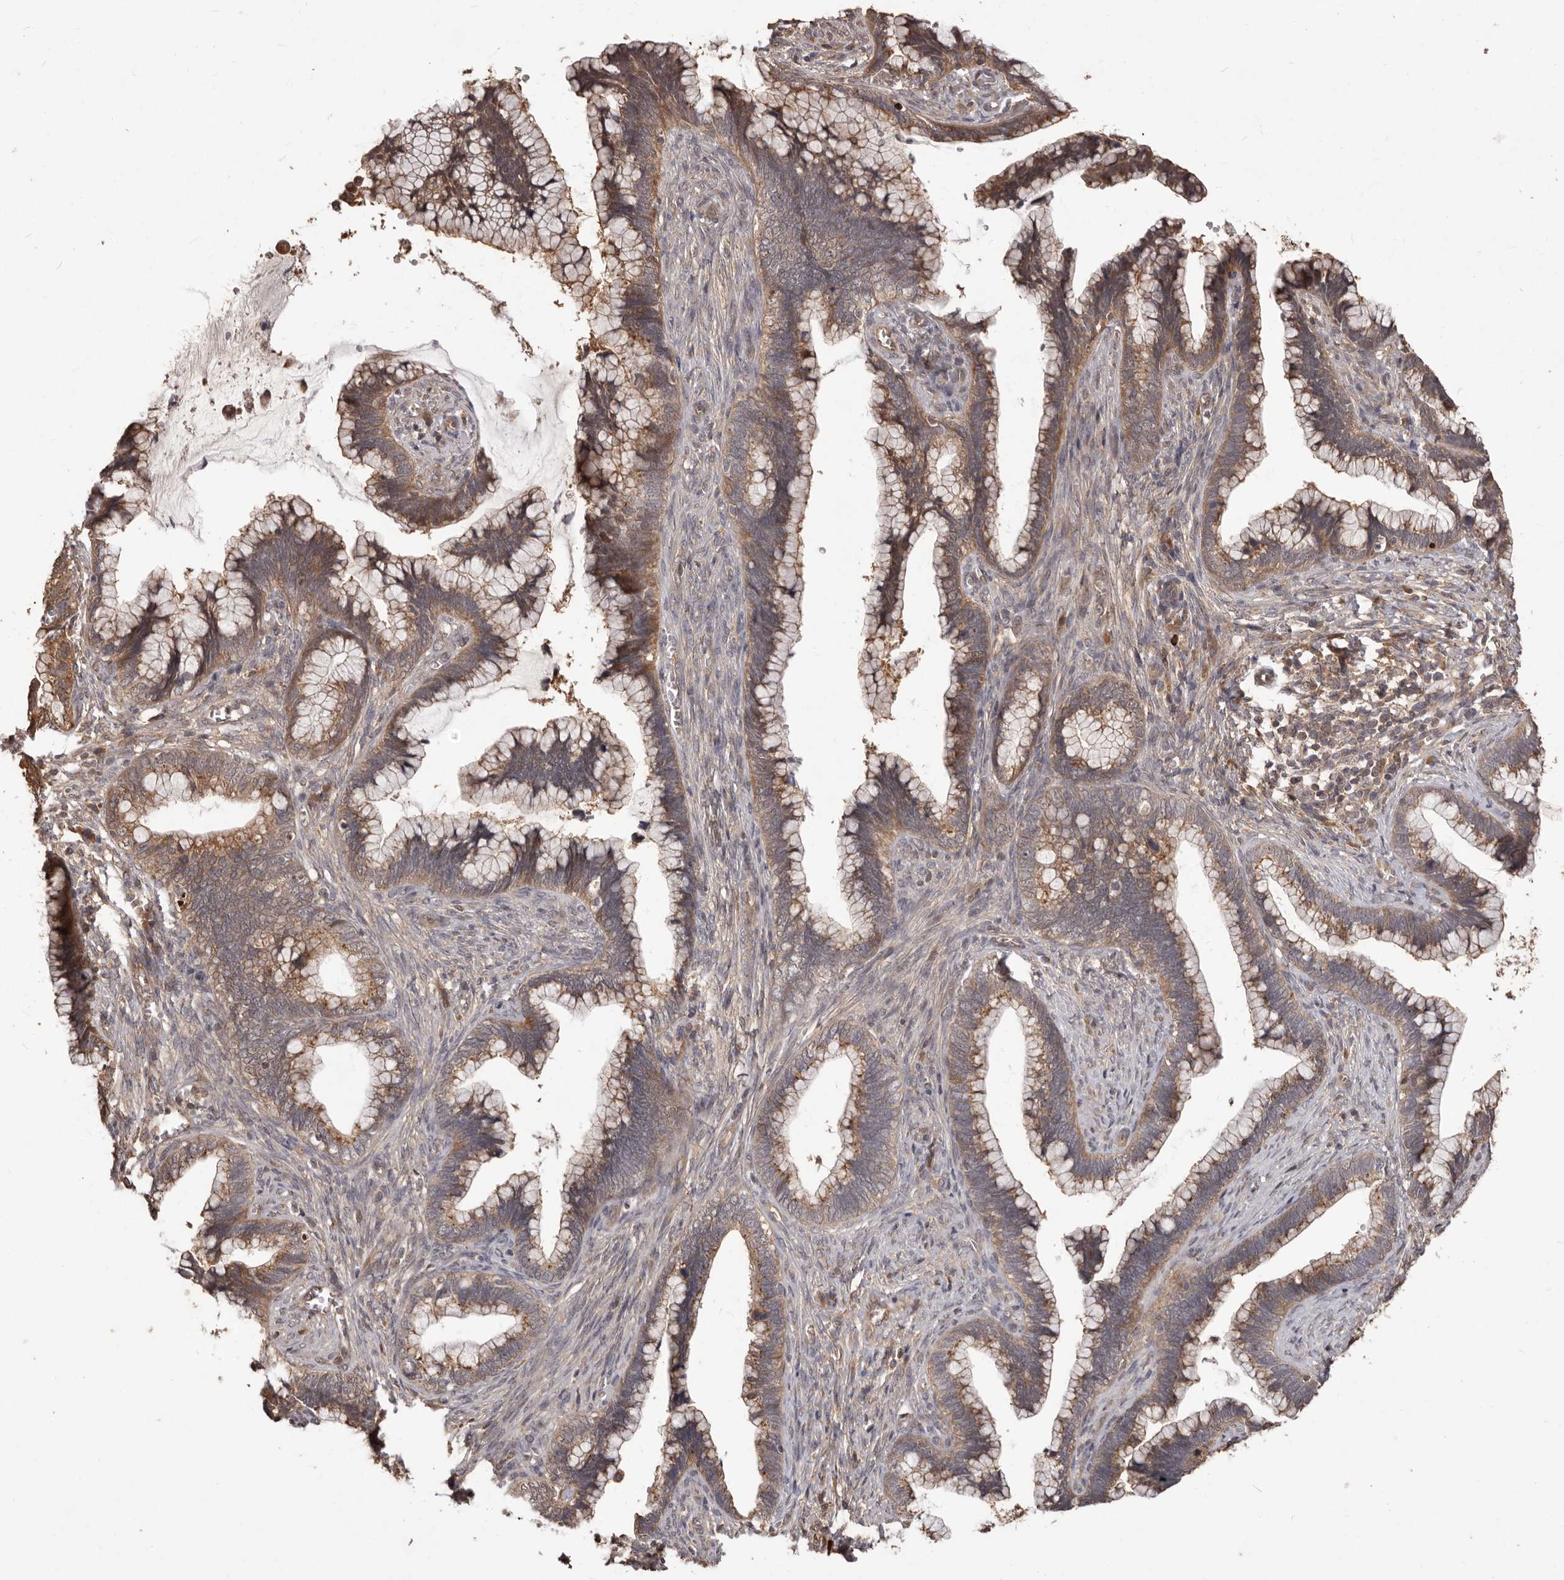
{"staining": {"intensity": "moderate", "quantity": ">75%", "location": "cytoplasmic/membranous"}, "tissue": "cervical cancer", "cell_type": "Tumor cells", "image_type": "cancer", "snomed": [{"axis": "morphology", "description": "Adenocarcinoma, NOS"}, {"axis": "topography", "description": "Cervix"}], "caption": "A brown stain shows moderate cytoplasmic/membranous staining of a protein in adenocarcinoma (cervical) tumor cells.", "gene": "MTO1", "patient": {"sex": "female", "age": 44}}